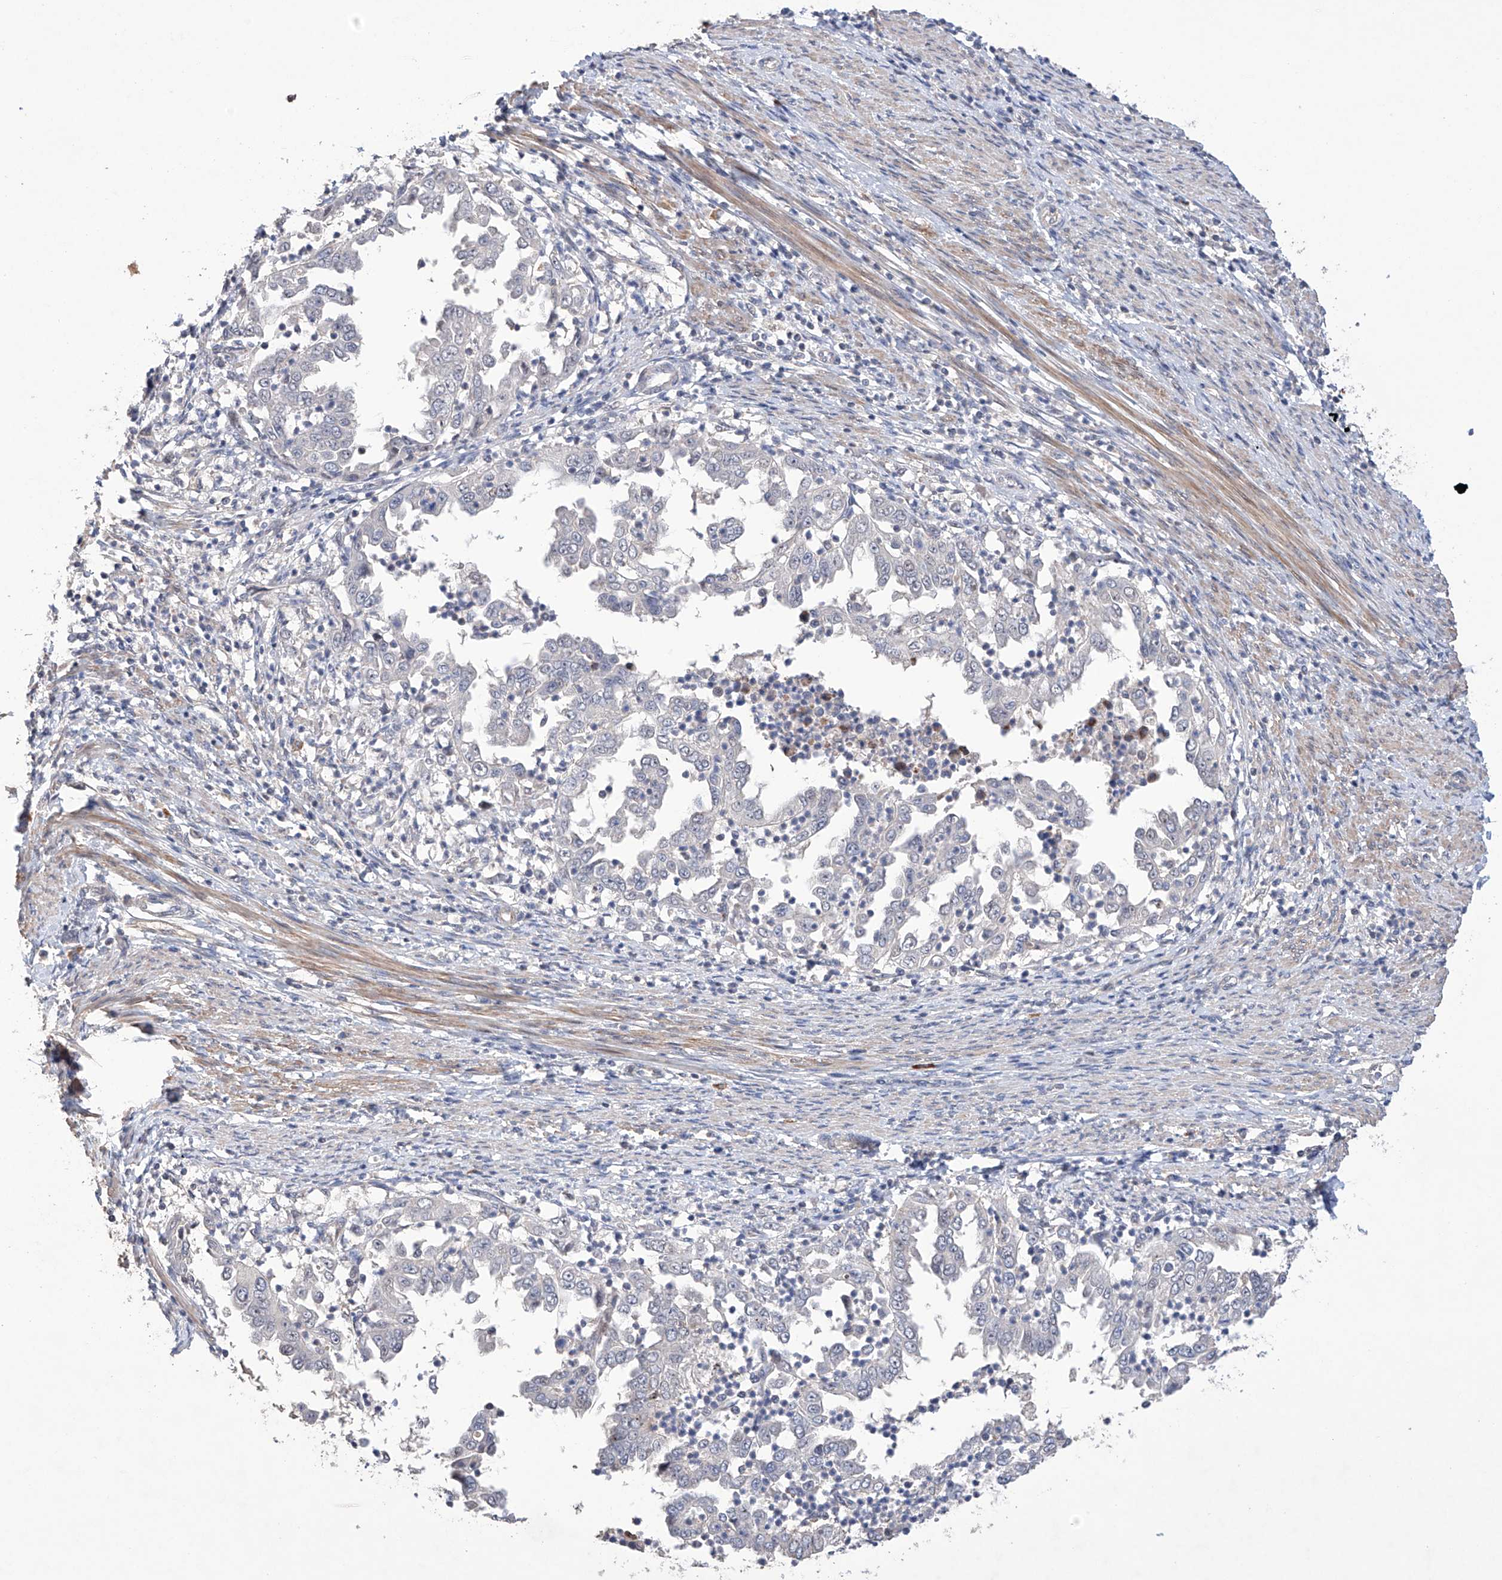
{"staining": {"intensity": "negative", "quantity": "none", "location": "none"}, "tissue": "endometrial cancer", "cell_type": "Tumor cells", "image_type": "cancer", "snomed": [{"axis": "morphology", "description": "Adenocarcinoma, NOS"}, {"axis": "topography", "description": "Endometrium"}], "caption": "DAB immunohistochemical staining of adenocarcinoma (endometrial) reveals no significant positivity in tumor cells.", "gene": "AFG1L", "patient": {"sex": "female", "age": 85}}